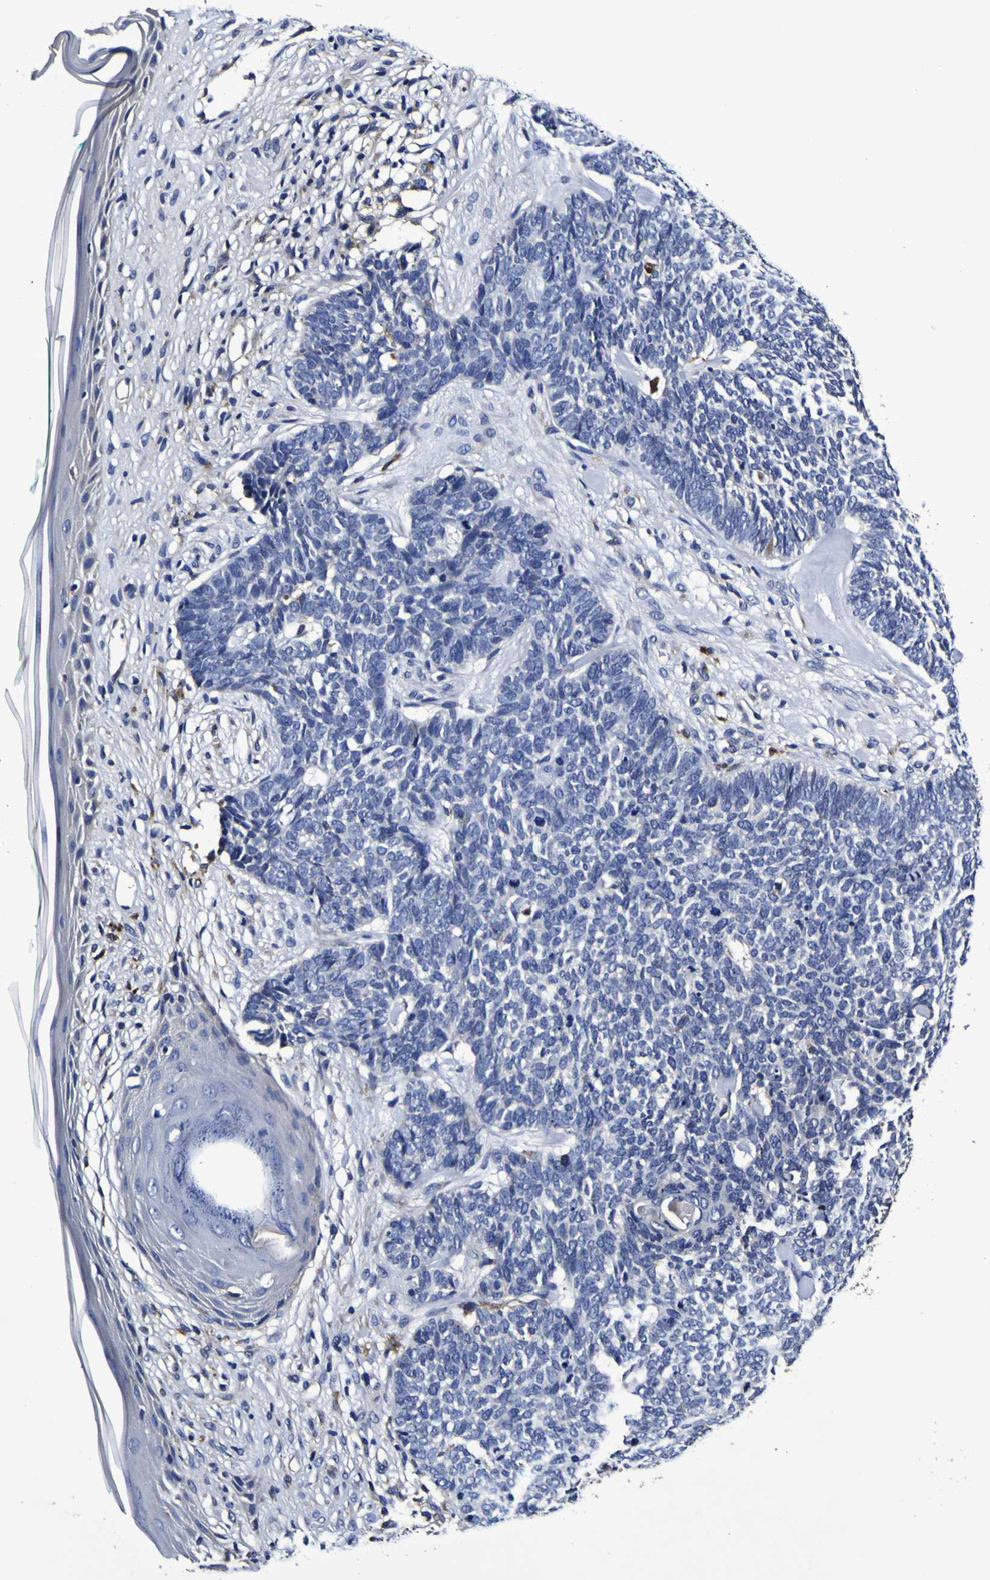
{"staining": {"intensity": "negative", "quantity": "none", "location": "none"}, "tissue": "skin cancer", "cell_type": "Tumor cells", "image_type": "cancer", "snomed": [{"axis": "morphology", "description": "Basal cell carcinoma"}, {"axis": "topography", "description": "Skin"}], "caption": "Immunohistochemical staining of human skin cancer (basal cell carcinoma) demonstrates no significant staining in tumor cells.", "gene": "GPX1", "patient": {"sex": "female", "age": 84}}